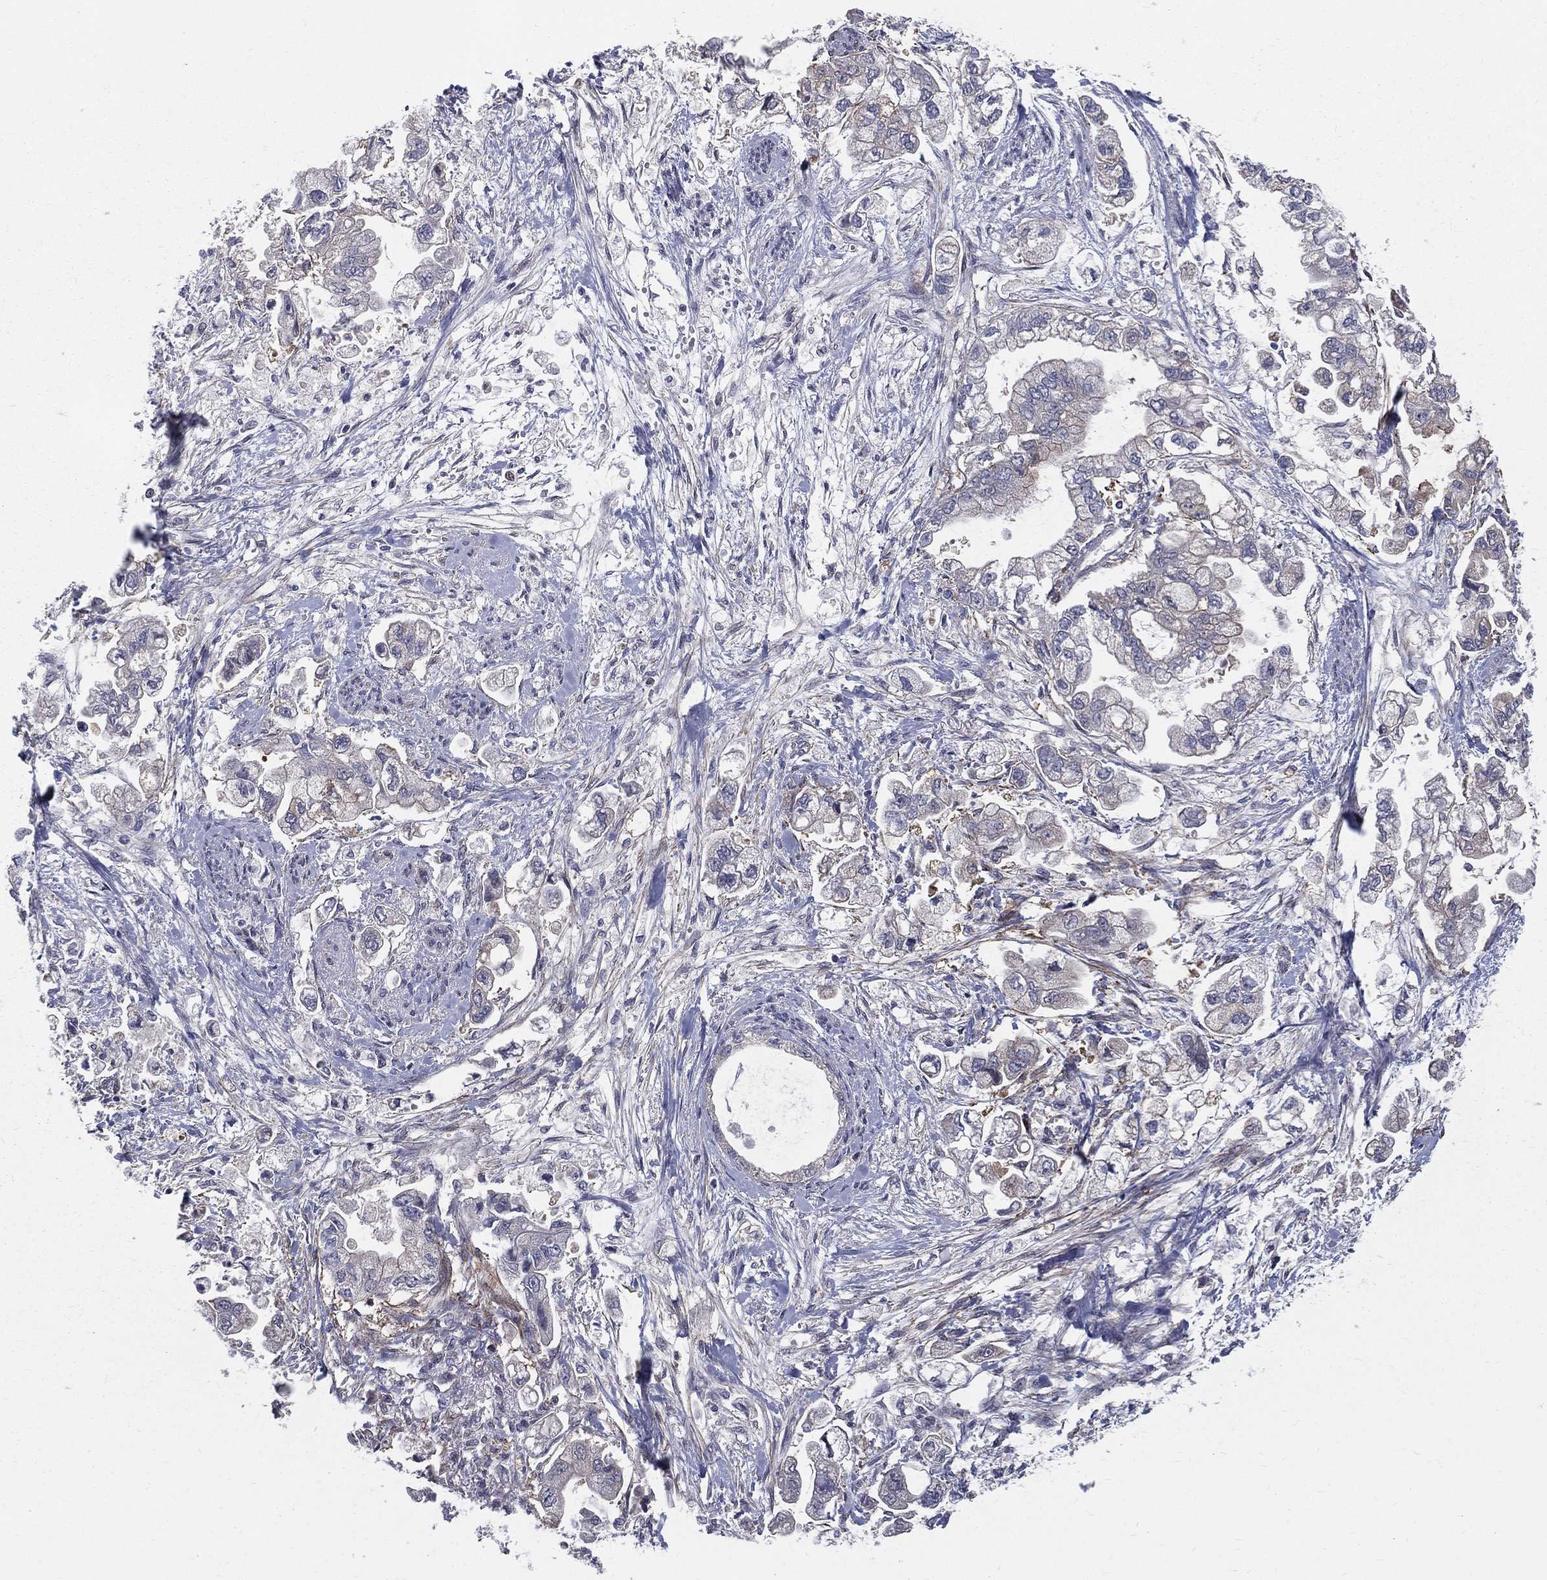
{"staining": {"intensity": "weak", "quantity": "<25%", "location": "cytoplasmic/membranous"}, "tissue": "stomach cancer", "cell_type": "Tumor cells", "image_type": "cancer", "snomed": [{"axis": "morphology", "description": "Normal tissue, NOS"}, {"axis": "morphology", "description": "Adenocarcinoma, NOS"}, {"axis": "topography", "description": "Stomach"}], "caption": "Immunohistochemistry (IHC) photomicrograph of neoplastic tissue: stomach adenocarcinoma stained with DAB demonstrates no significant protein expression in tumor cells. The staining was performed using DAB (3,3'-diaminobenzidine) to visualize the protein expression in brown, while the nuclei were stained in blue with hematoxylin (Magnification: 20x).", "gene": "POMZP3", "patient": {"sex": "male", "age": 62}}